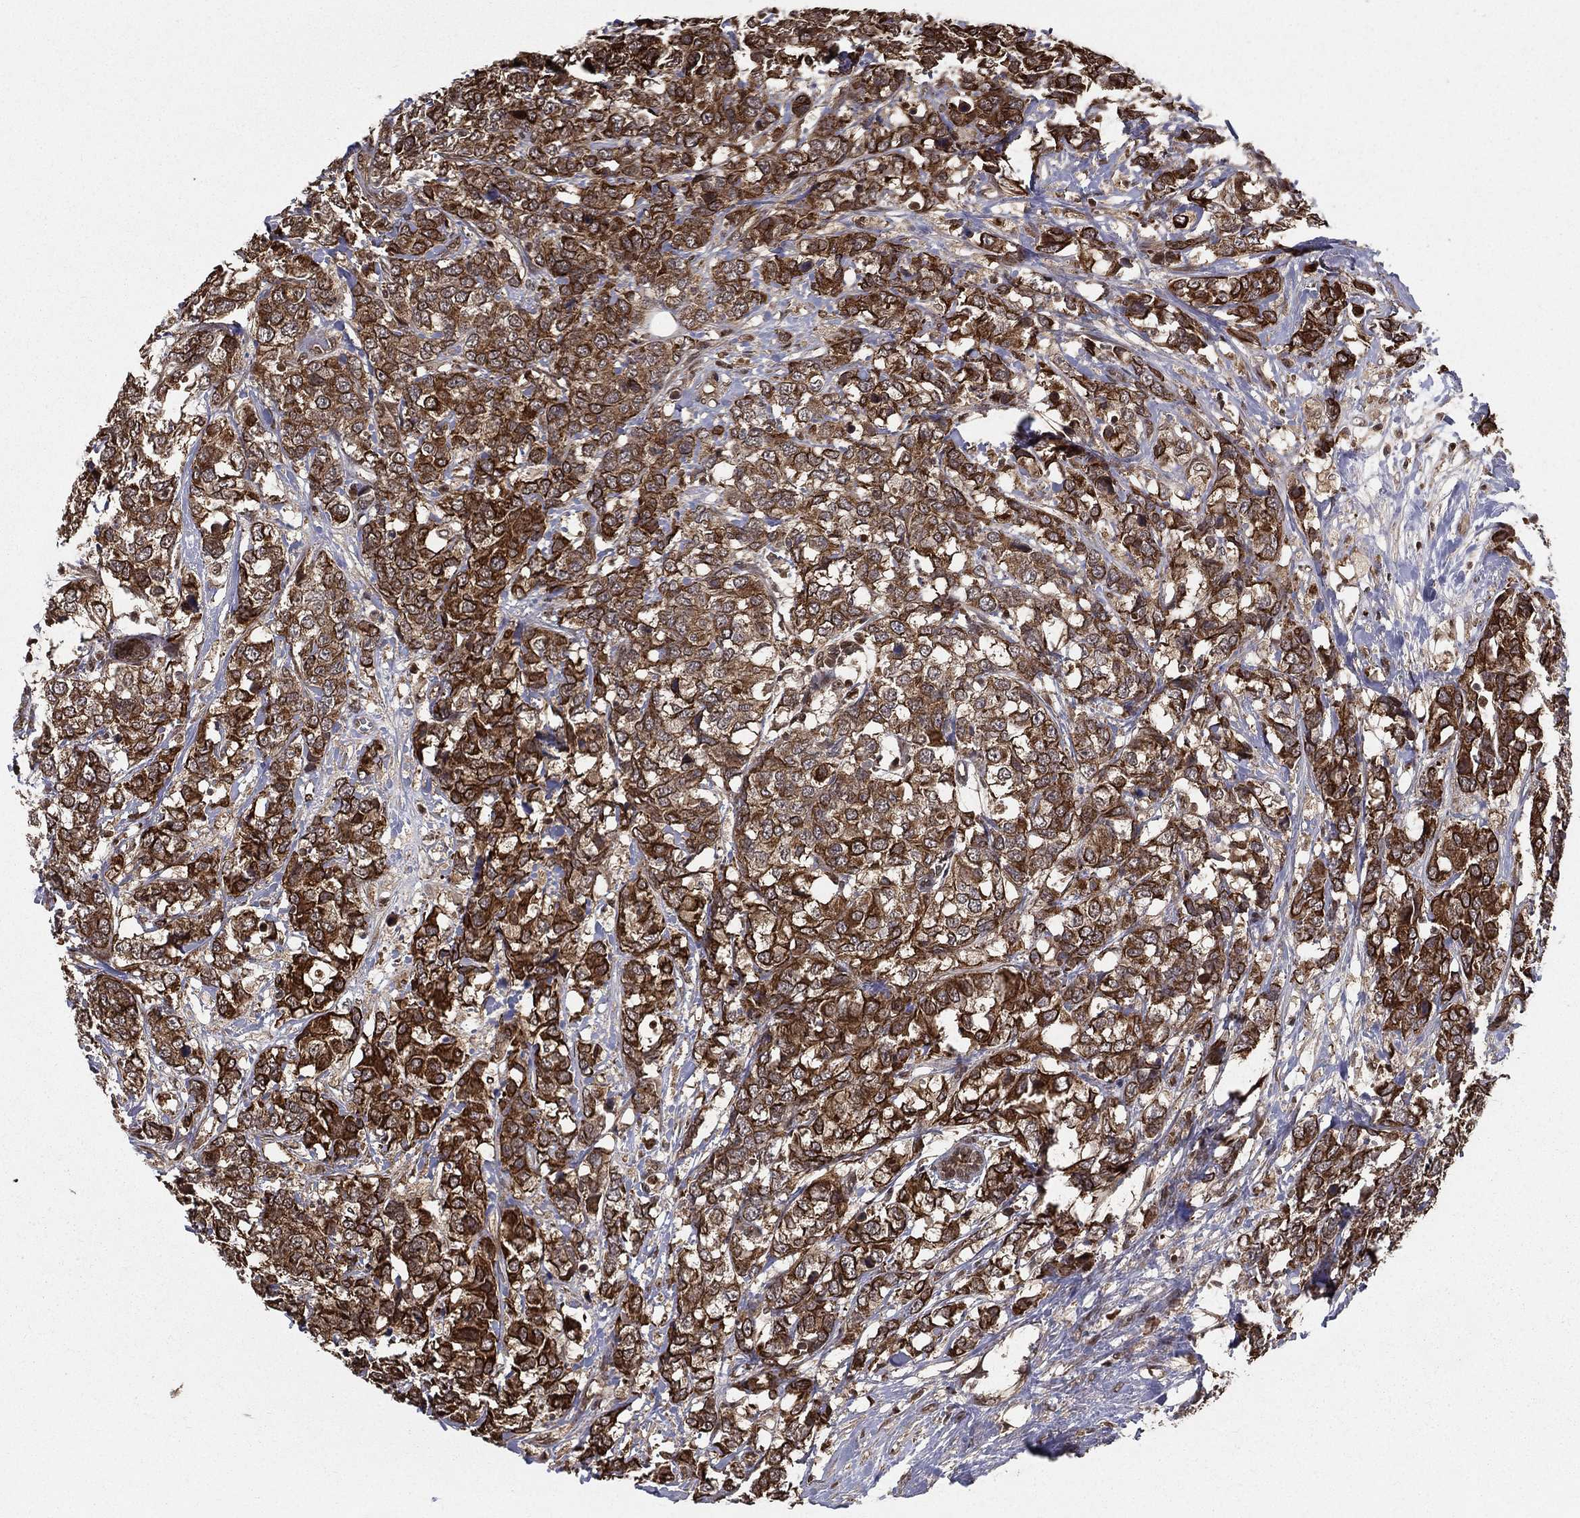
{"staining": {"intensity": "strong", "quantity": ">75%", "location": "cytoplasmic/membranous"}, "tissue": "breast cancer", "cell_type": "Tumor cells", "image_type": "cancer", "snomed": [{"axis": "morphology", "description": "Lobular carcinoma"}, {"axis": "topography", "description": "Breast"}], "caption": "IHC staining of breast cancer, which demonstrates high levels of strong cytoplasmic/membranous staining in about >75% of tumor cells indicating strong cytoplasmic/membranous protein staining. The staining was performed using DAB (3,3'-diaminobenzidine) (brown) for protein detection and nuclei were counterstained in hematoxylin (blue).", "gene": "SLC6A6", "patient": {"sex": "female", "age": 59}}